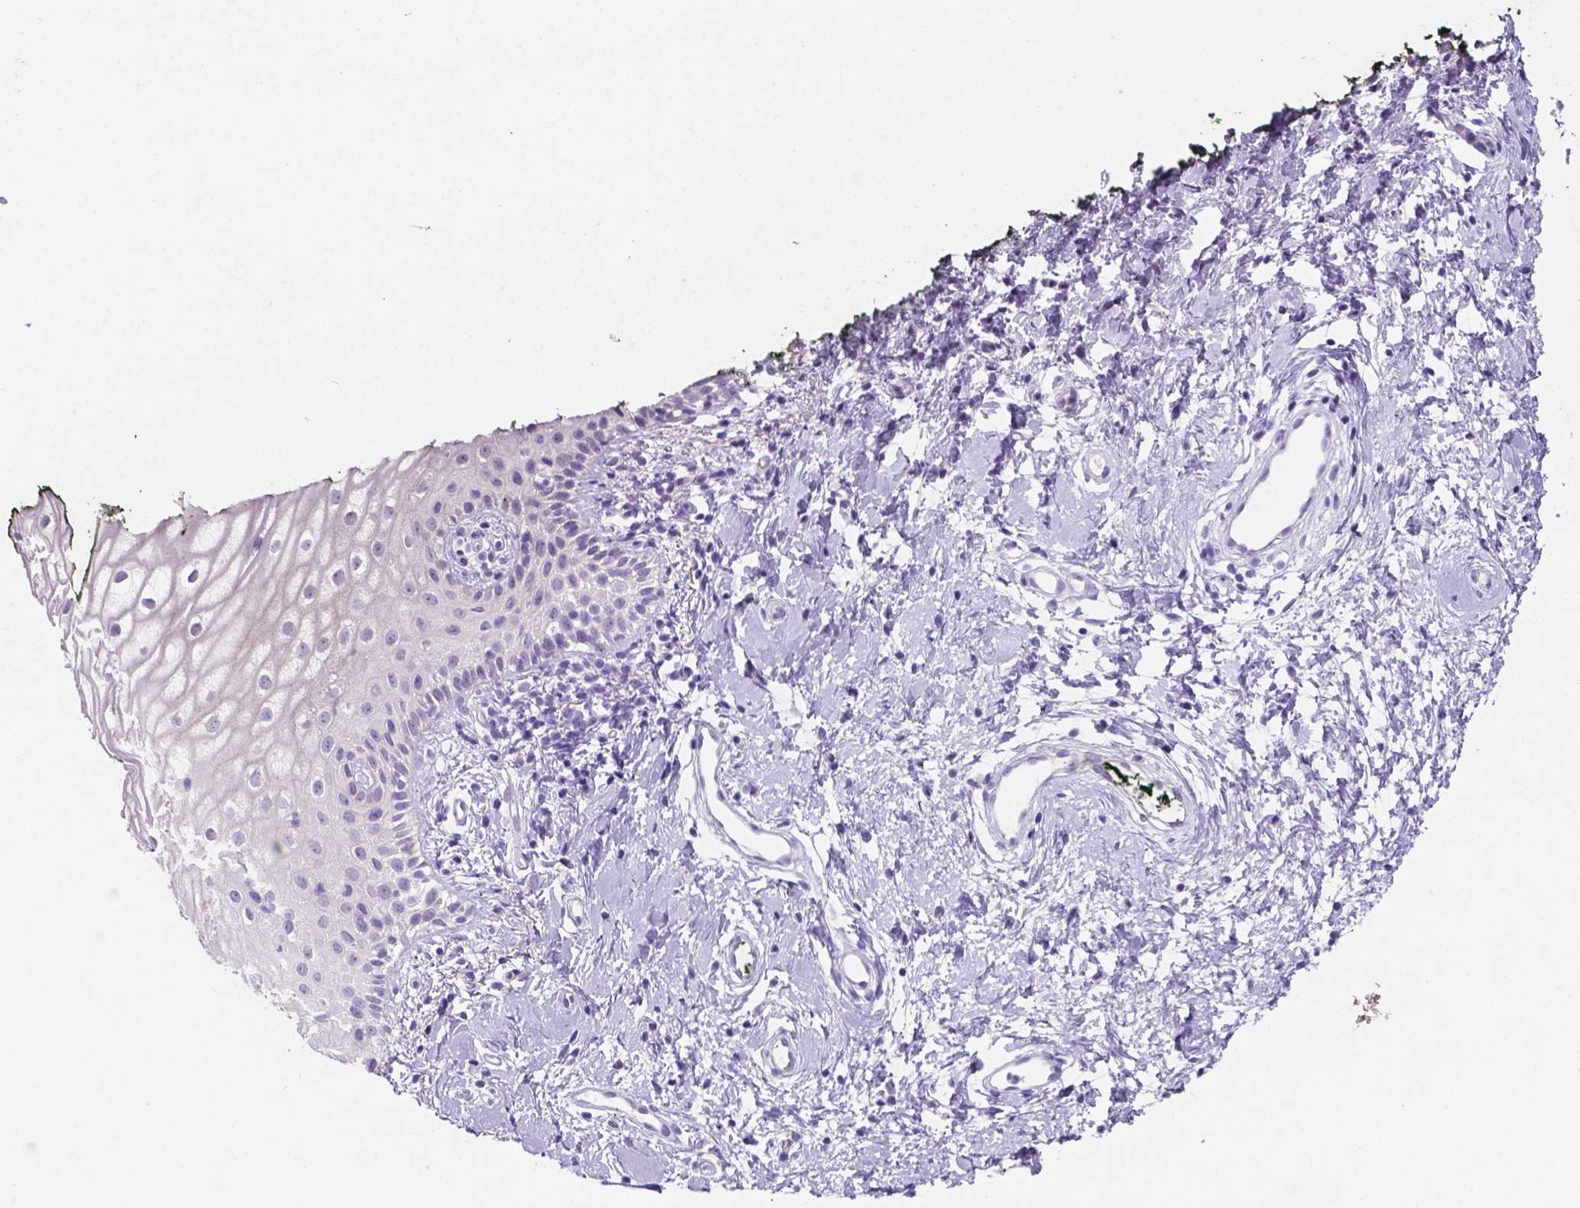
{"staining": {"intensity": "negative", "quantity": "none", "location": "none"}, "tissue": "vagina", "cell_type": "Squamous epithelial cells", "image_type": "normal", "snomed": [{"axis": "morphology", "description": "Normal tissue, NOS"}, {"axis": "topography", "description": "Vagina"}], "caption": "Immunohistochemistry (IHC) image of normal vagina: human vagina stained with DAB shows no significant protein positivity in squamous epithelial cells.", "gene": "EBLN2", "patient": {"sex": "female", "age": 47}}